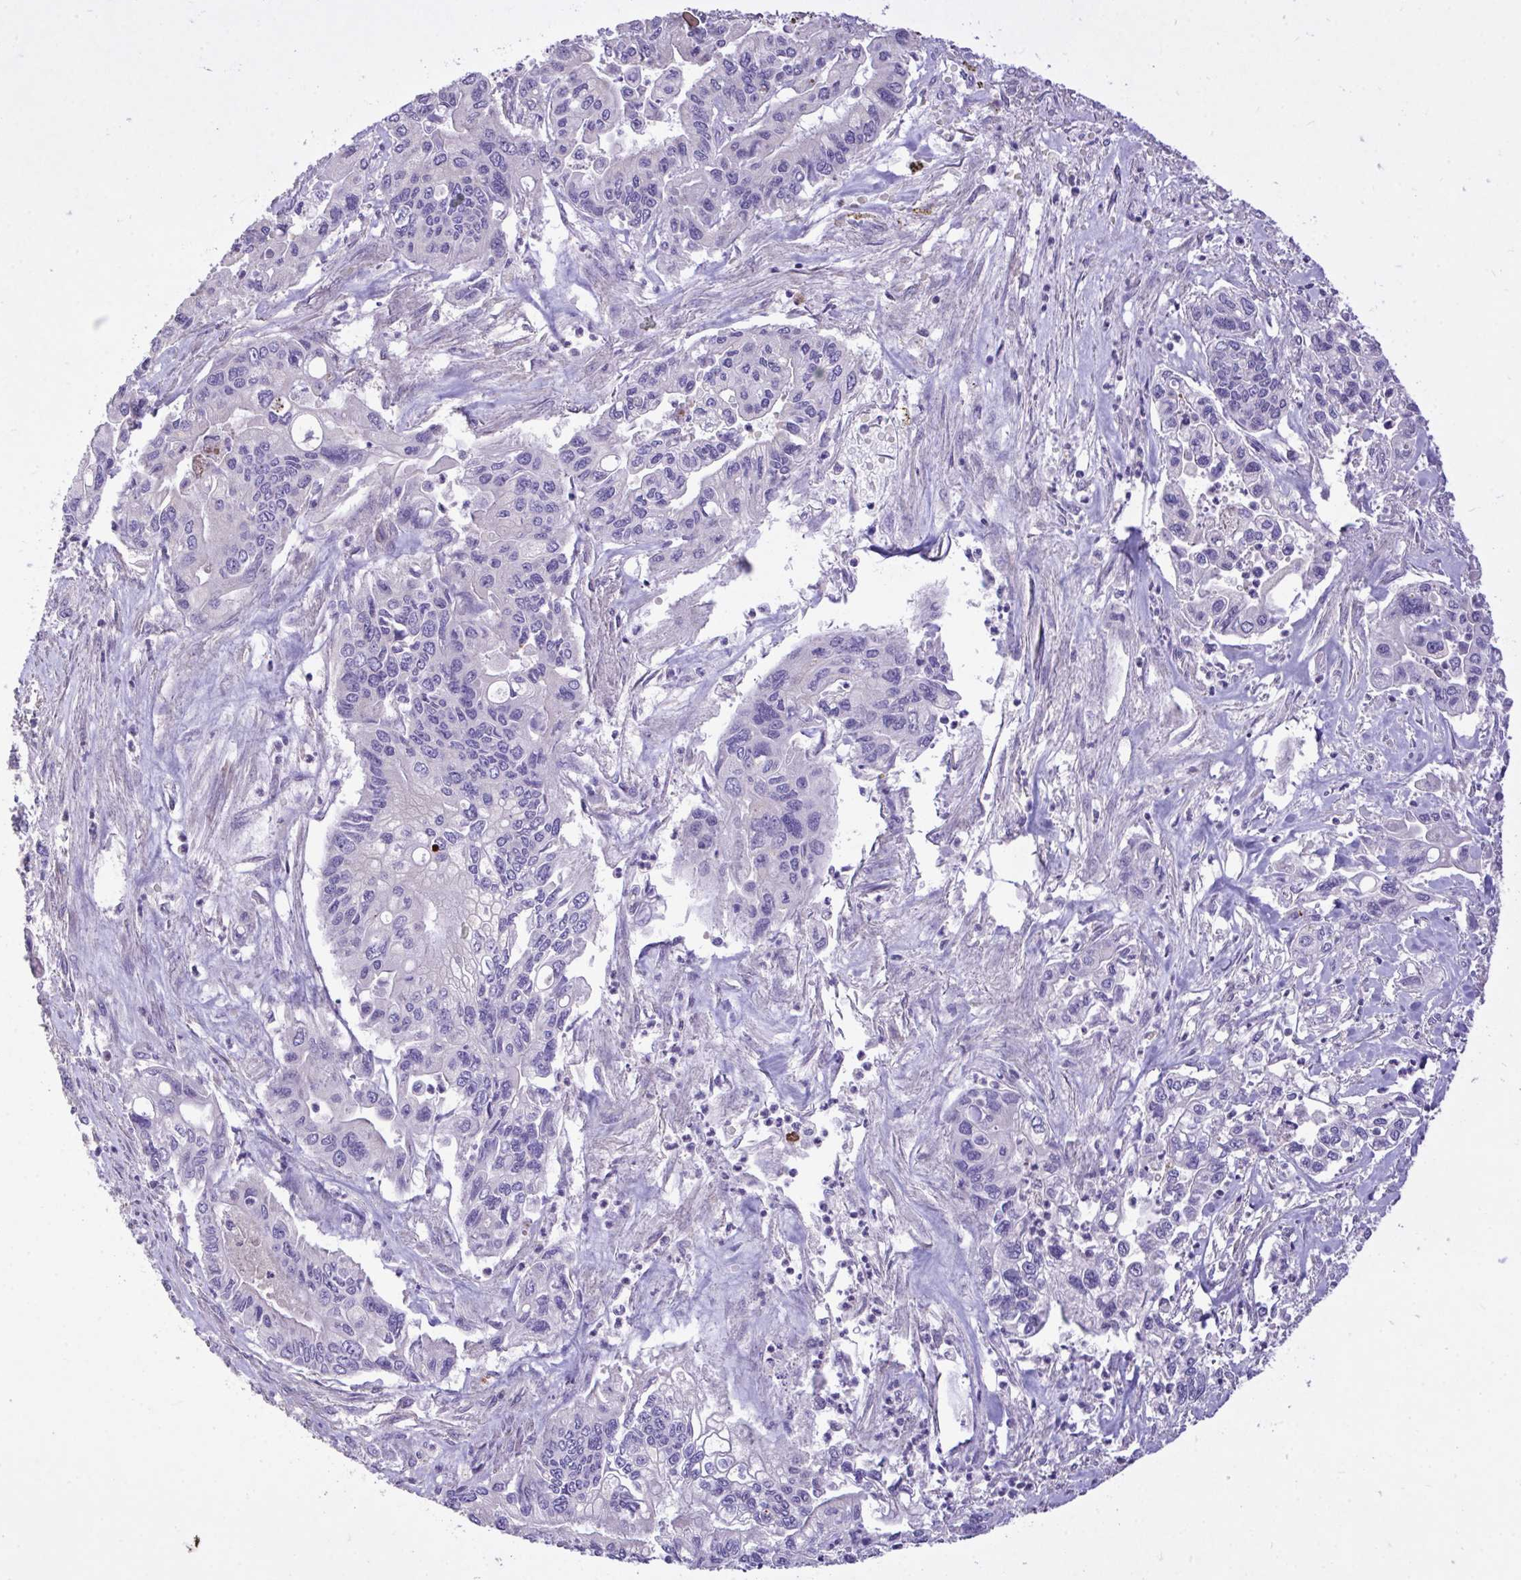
{"staining": {"intensity": "negative", "quantity": "none", "location": "none"}, "tissue": "pancreatic cancer", "cell_type": "Tumor cells", "image_type": "cancer", "snomed": [{"axis": "morphology", "description": "Adenocarcinoma, NOS"}, {"axis": "topography", "description": "Pancreas"}], "caption": "Immunohistochemistry (IHC) of human pancreatic cancer reveals no positivity in tumor cells. (Brightfield microscopy of DAB (3,3'-diaminobenzidine) immunohistochemistry (IHC) at high magnification).", "gene": "MPC2", "patient": {"sex": "male", "age": 62}}